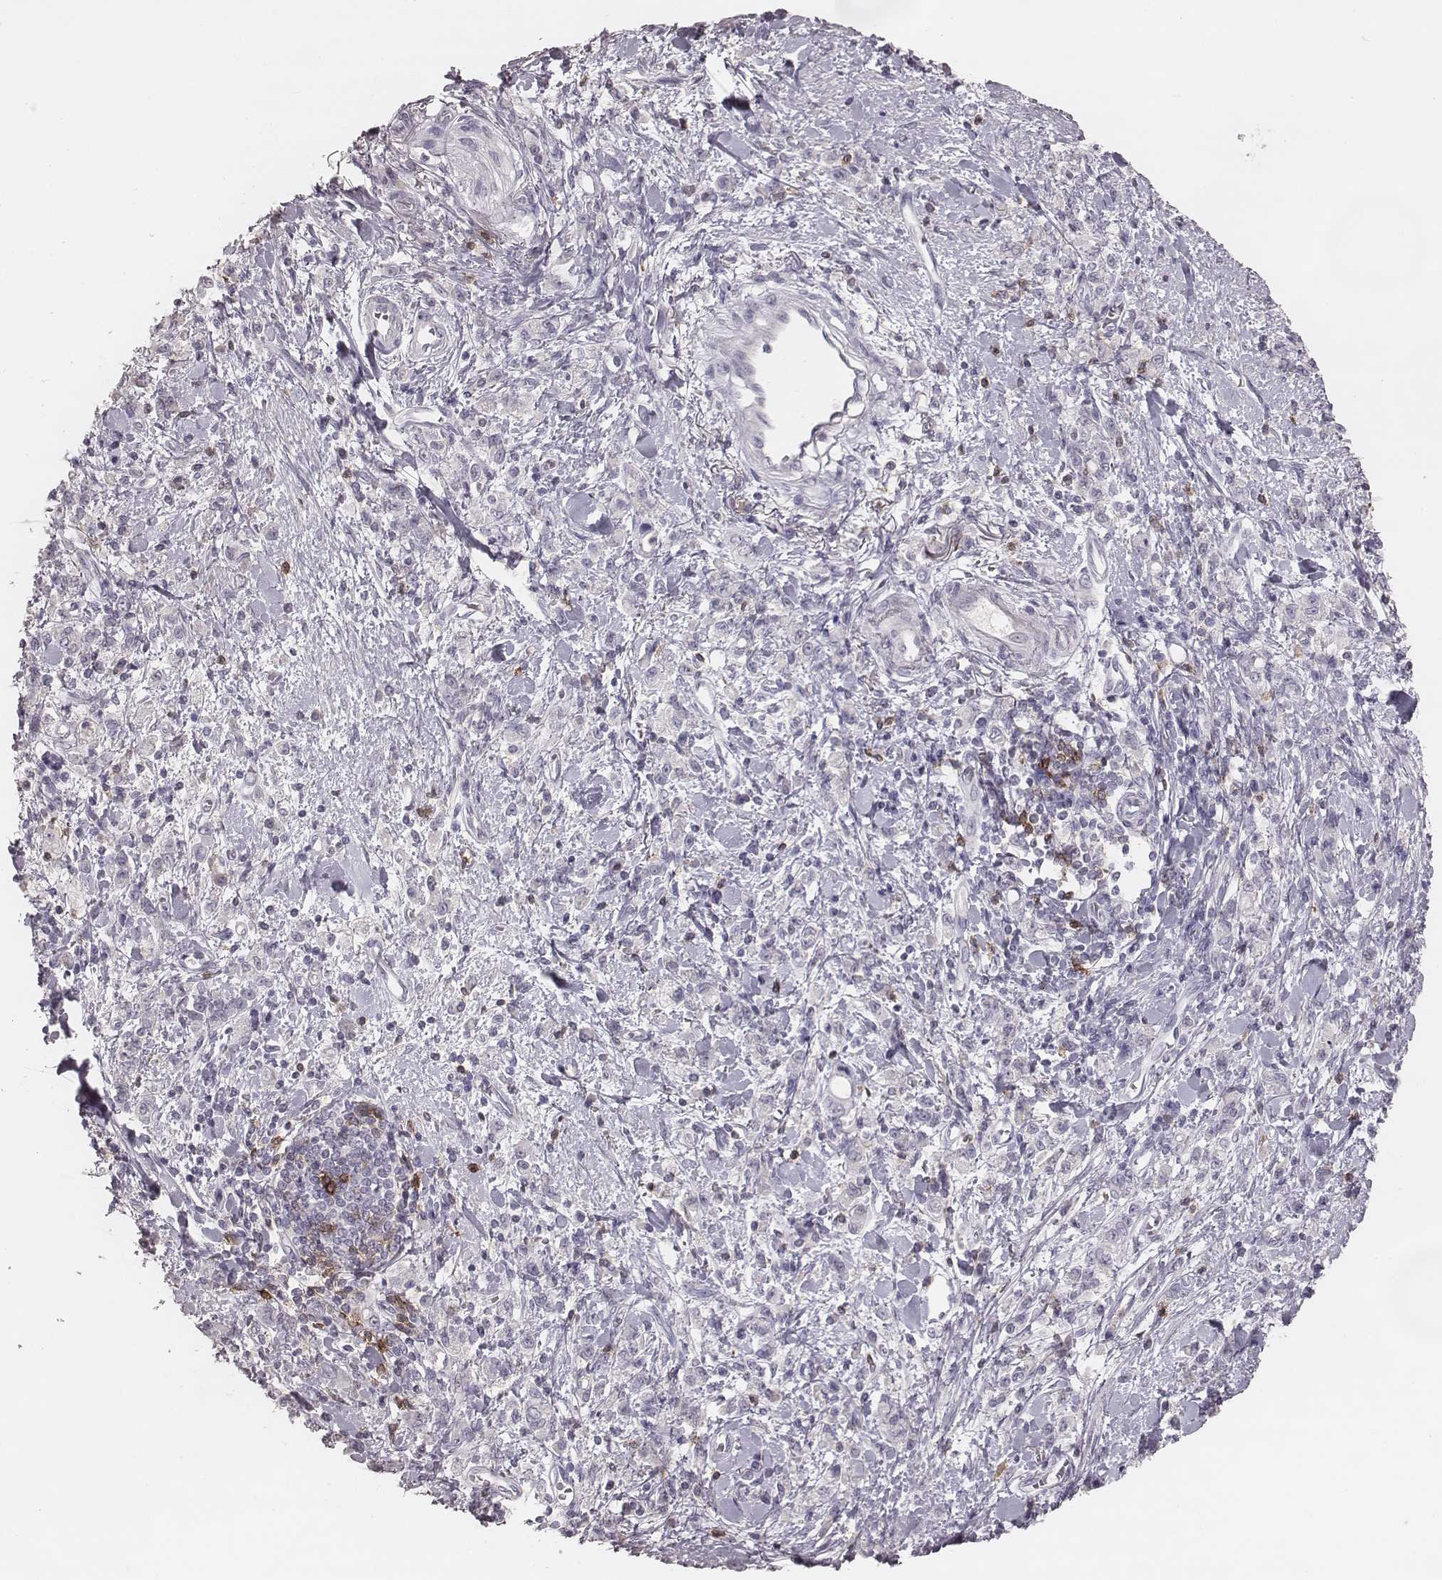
{"staining": {"intensity": "negative", "quantity": "none", "location": "none"}, "tissue": "stomach cancer", "cell_type": "Tumor cells", "image_type": "cancer", "snomed": [{"axis": "morphology", "description": "Adenocarcinoma, NOS"}, {"axis": "topography", "description": "Stomach"}], "caption": "Tumor cells are negative for brown protein staining in stomach cancer (adenocarcinoma).", "gene": "PDCD1", "patient": {"sex": "male", "age": 77}}